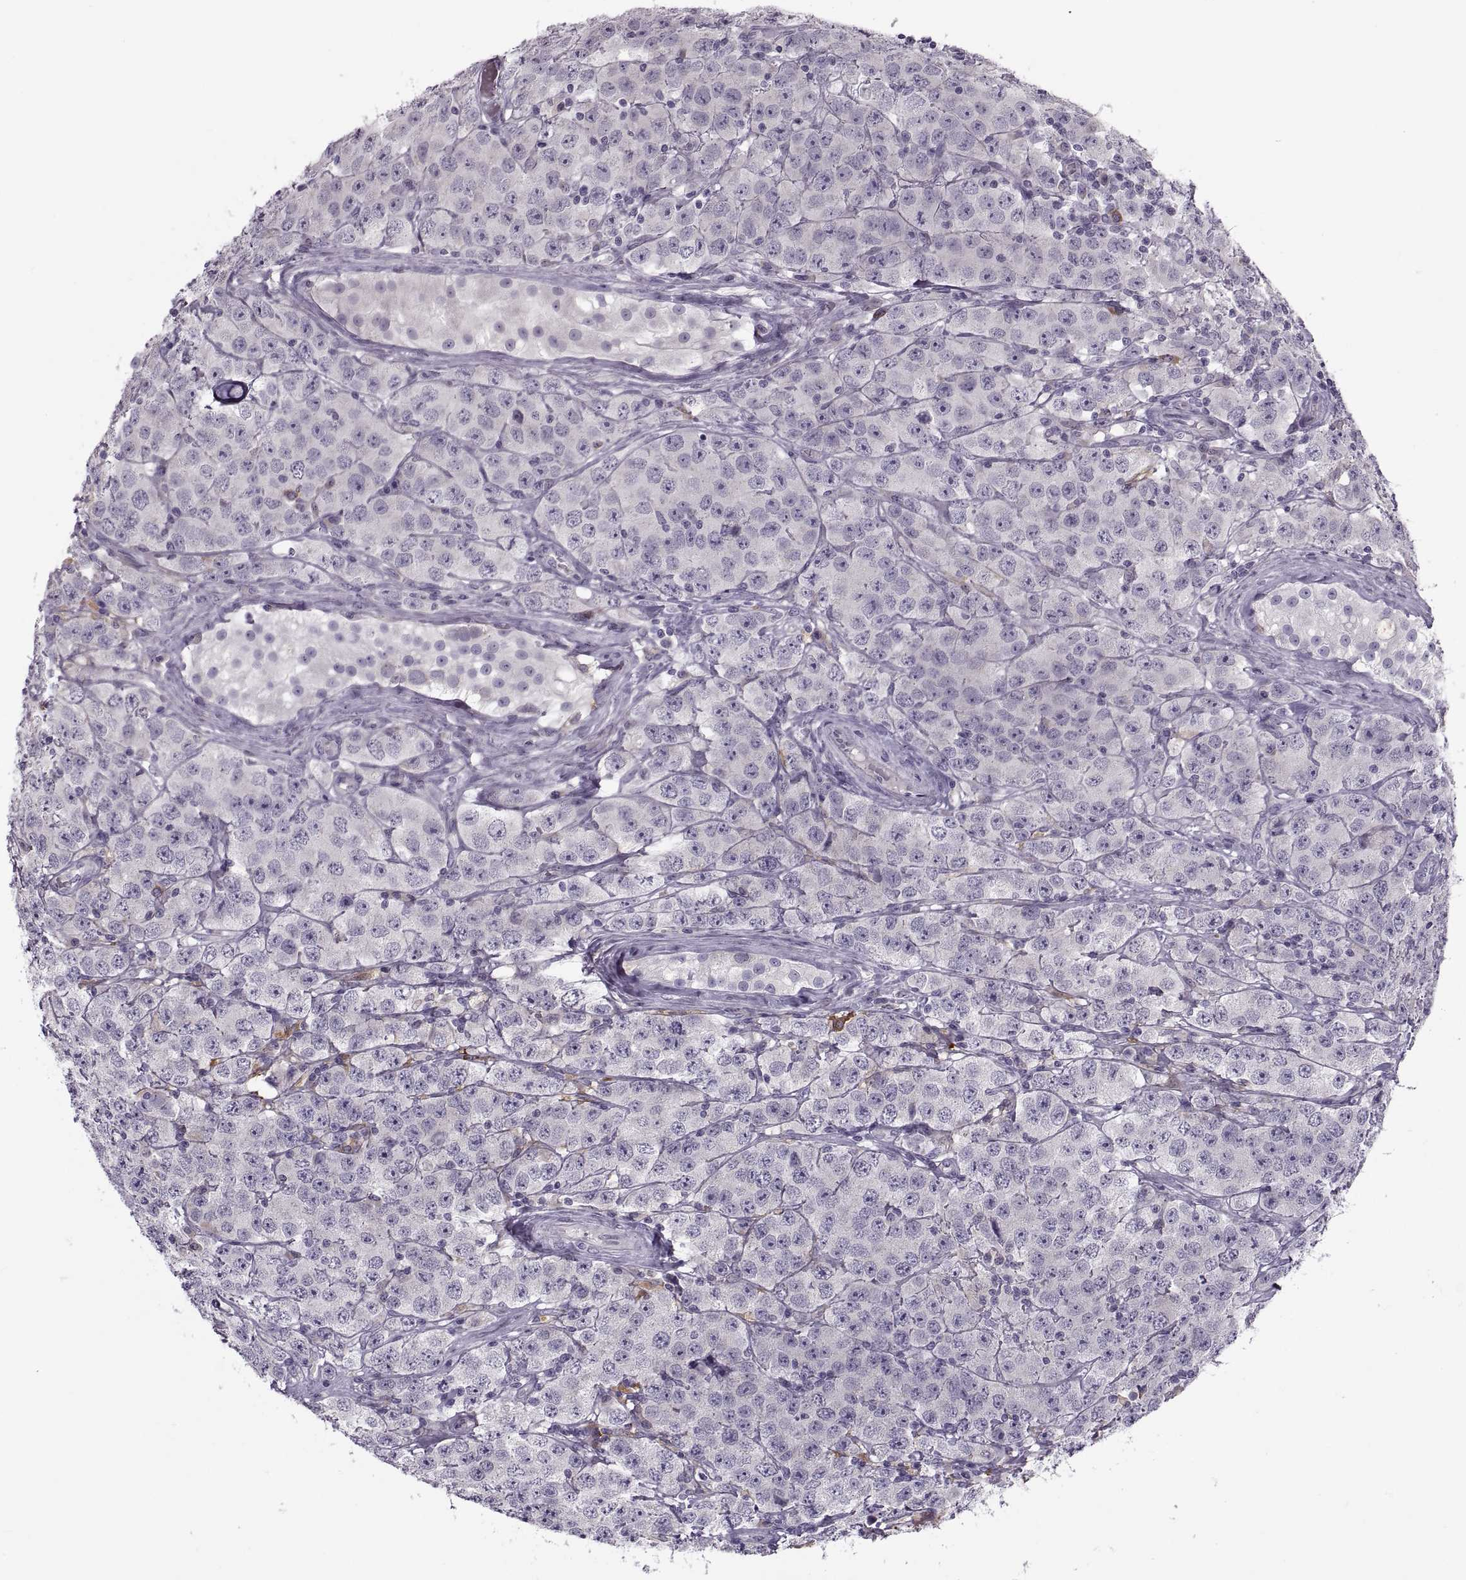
{"staining": {"intensity": "negative", "quantity": "none", "location": "none"}, "tissue": "testis cancer", "cell_type": "Tumor cells", "image_type": "cancer", "snomed": [{"axis": "morphology", "description": "Seminoma, NOS"}, {"axis": "topography", "description": "Testis"}], "caption": "Tumor cells show no significant staining in testis seminoma.", "gene": "H2AP", "patient": {"sex": "male", "age": 52}}